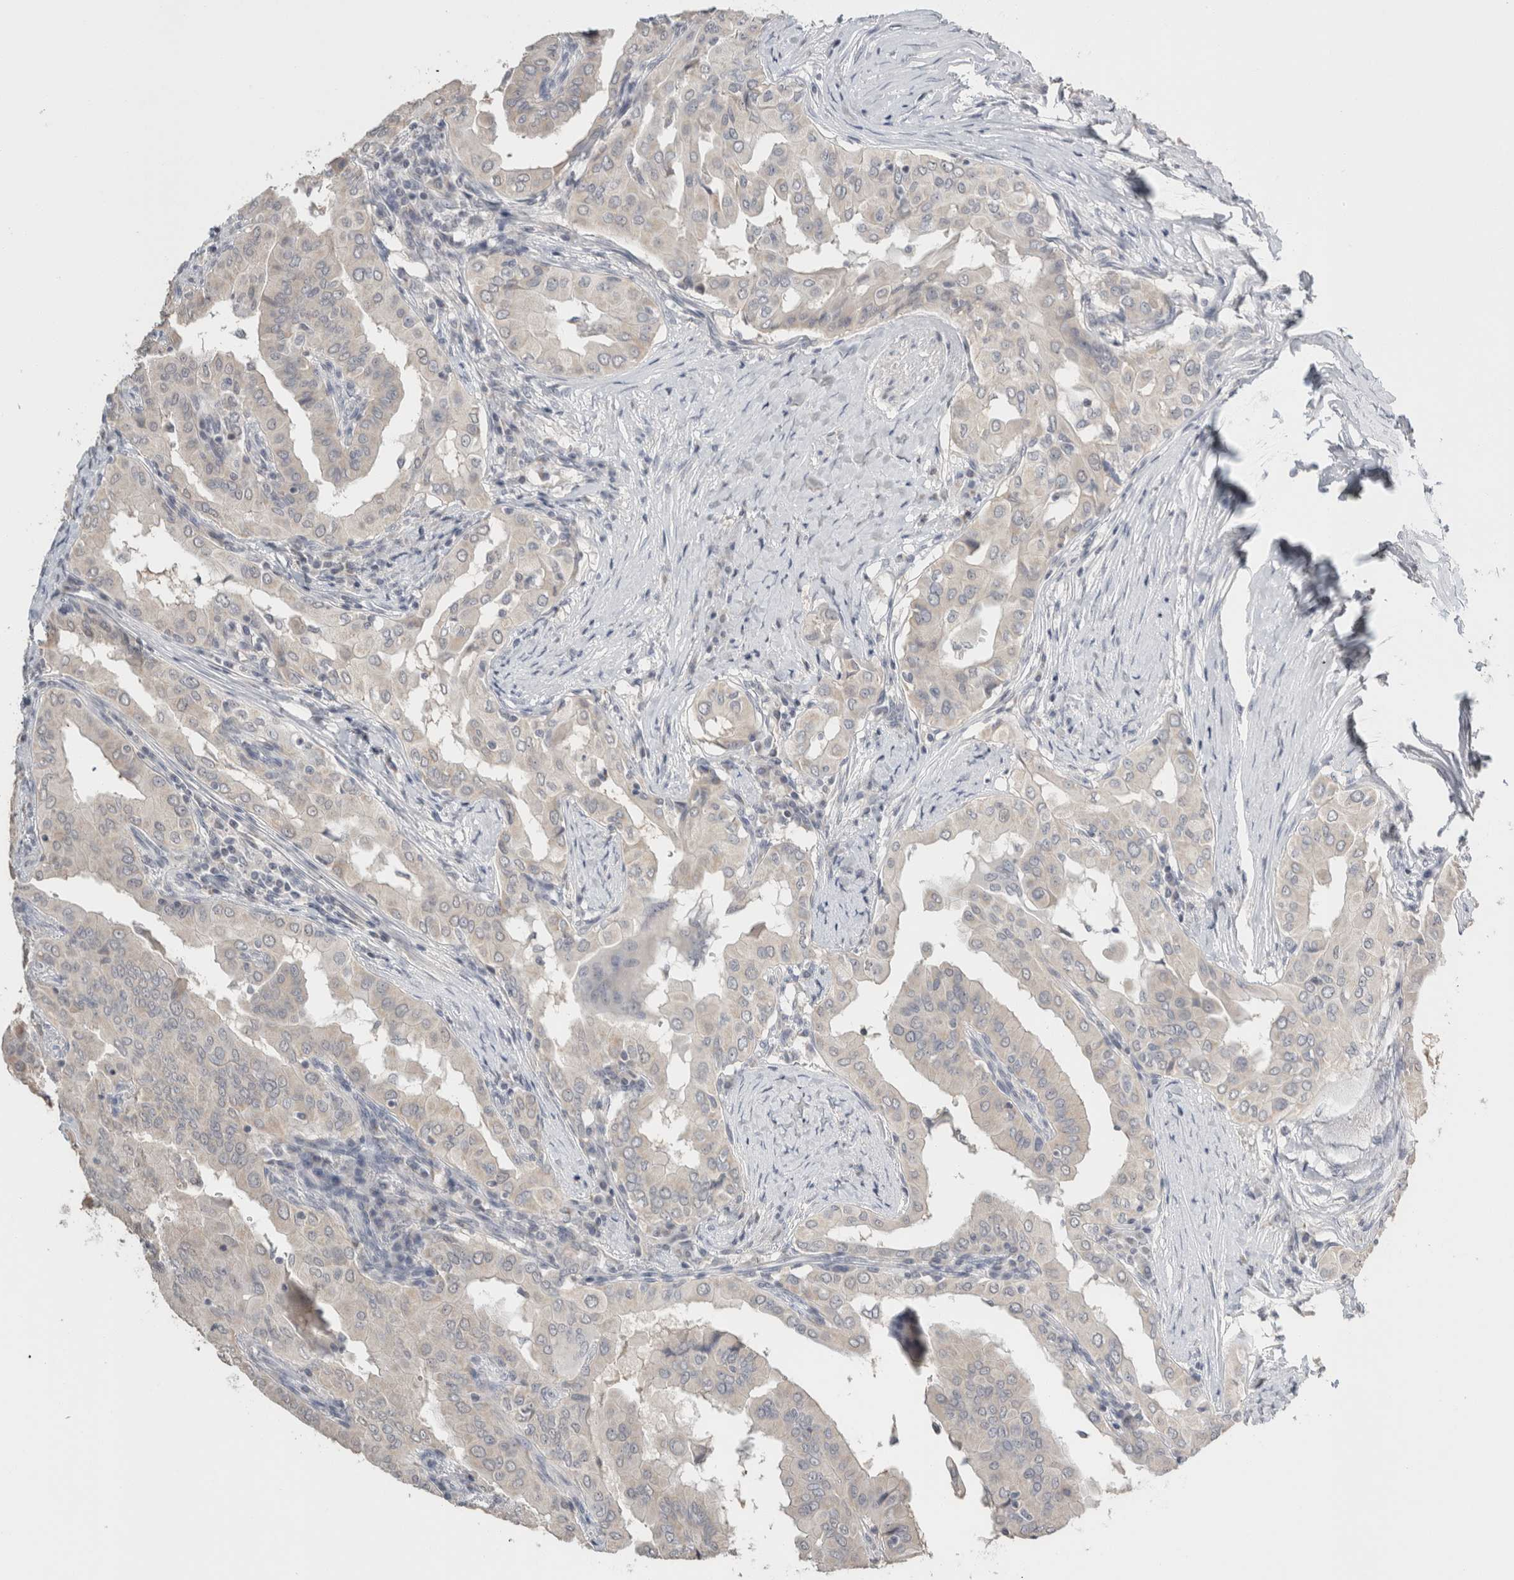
{"staining": {"intensity": "negative", "quantity": "none", "location": "none"}, "tissue": "thyroid cancer", "cell_type": "Tumor cells", "image_type": "cancer", "snomed": [{"axis": "morphology", "description": "Papillary adenocarcinoma, NOS"}, {"axis": "topography", "description": "Thyroid gland"}], "caption": "Immunohistochemistry (IHC) of human thyroid papillary adenocarcinoma demonstrates no expression in tumor cells.", "gene": "CRAT", "patient": {"sex": "male", "age": 33}}